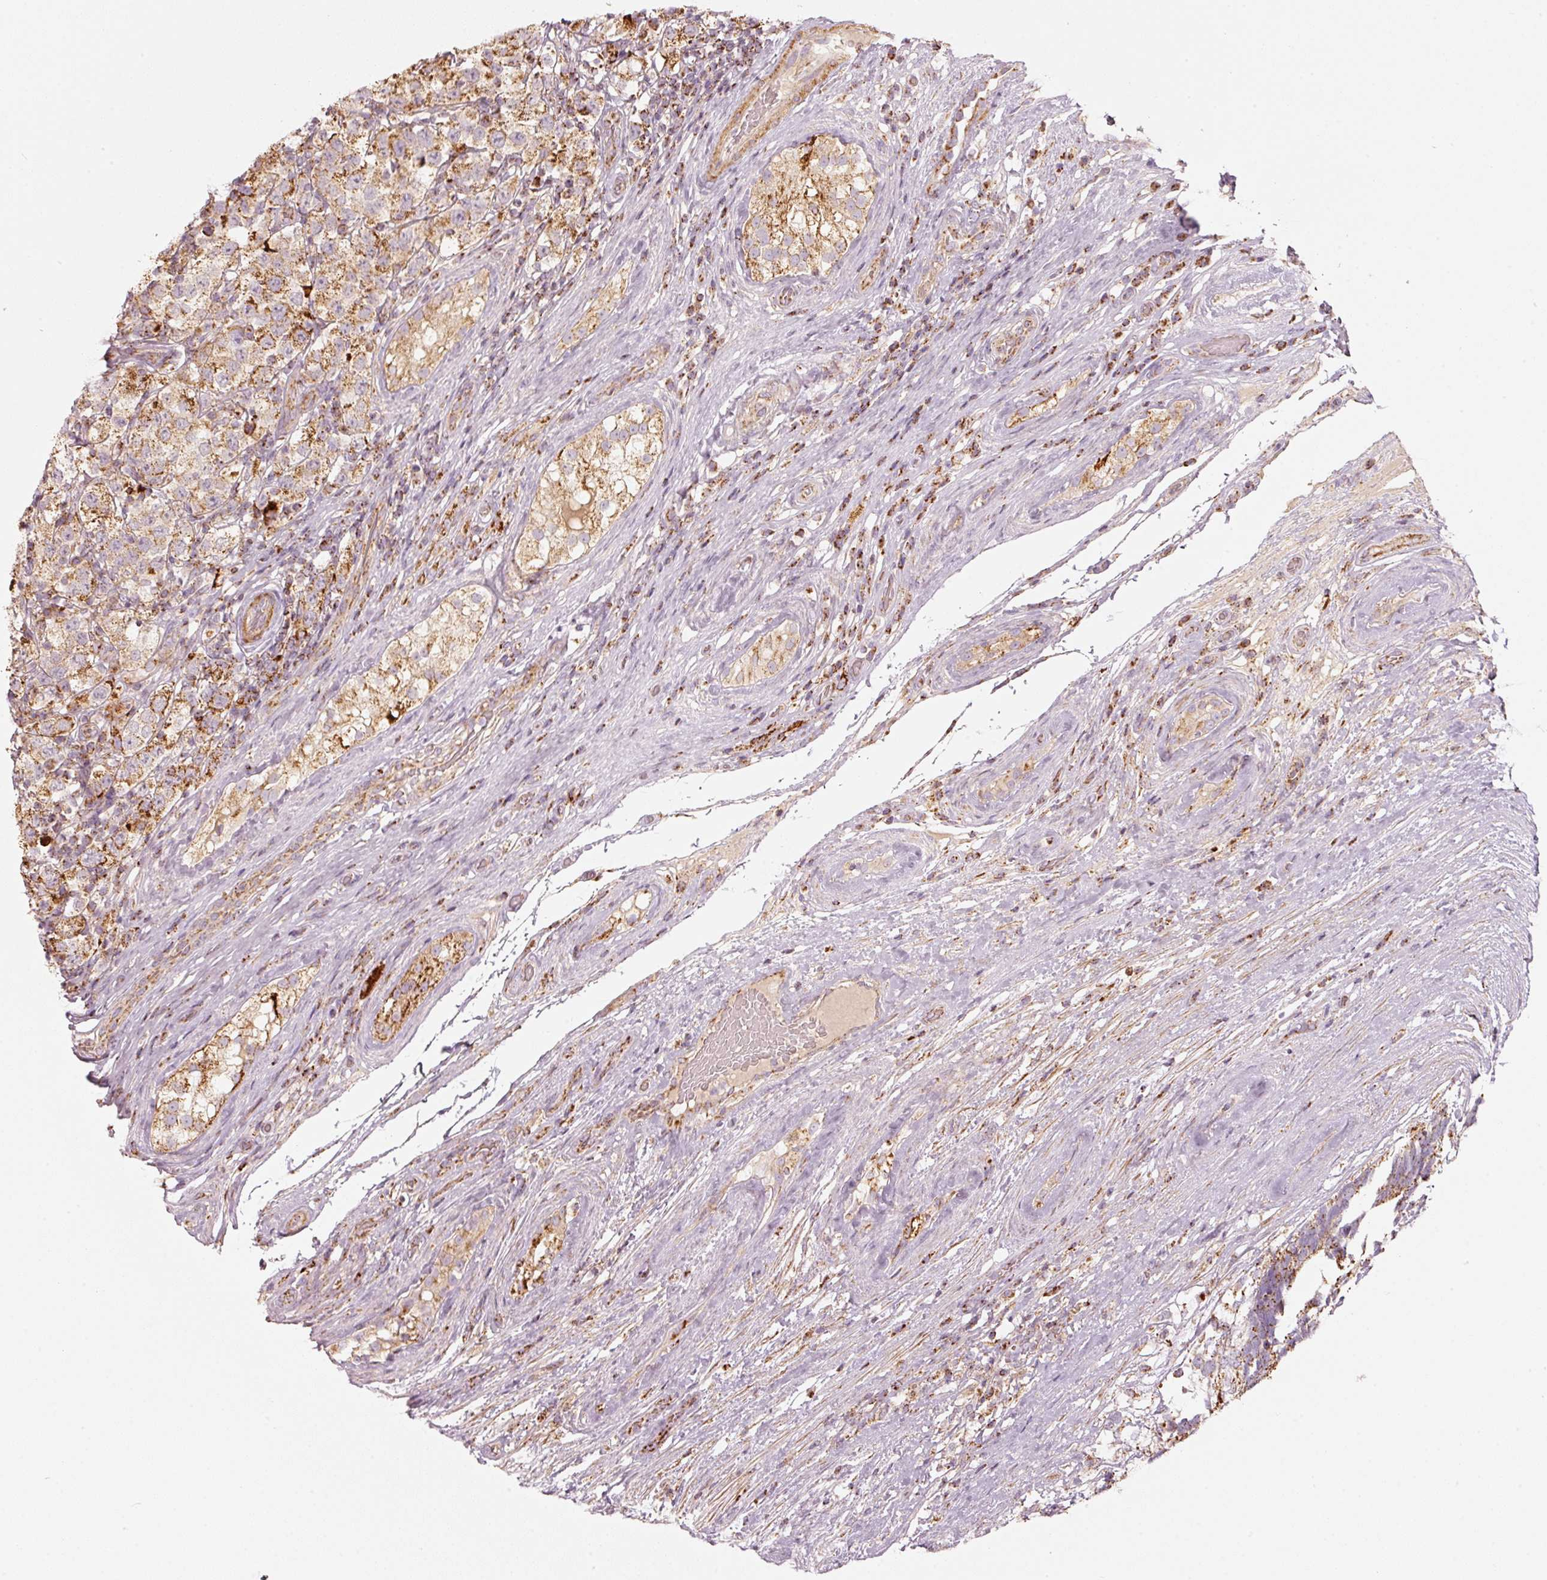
{"staining": {"intensity": "moderate", "quantity": ">75%", "location": "cytoplasmic/membranous"}, "tissue": "testis cancer", "cell_type": "Tumor cells", "image_type": "cancer", "snomed": [{"axis": "morphology", "description": "Seminoma, NOS"}, {"axis": "morphology", "description": "Carcinoma, Embryonal, NOS"}, {"axis": "topography", "description": "Testis"}], "caption": "An IHC image of neoplastic tissue is shown. Protein staining in brown labels moderate cytoplasmic/membranous positivity in testis cancer (seminoma) within tumor cells.", "gene": "C17orf98", "patient": {"sex": "male", "age": 41}}